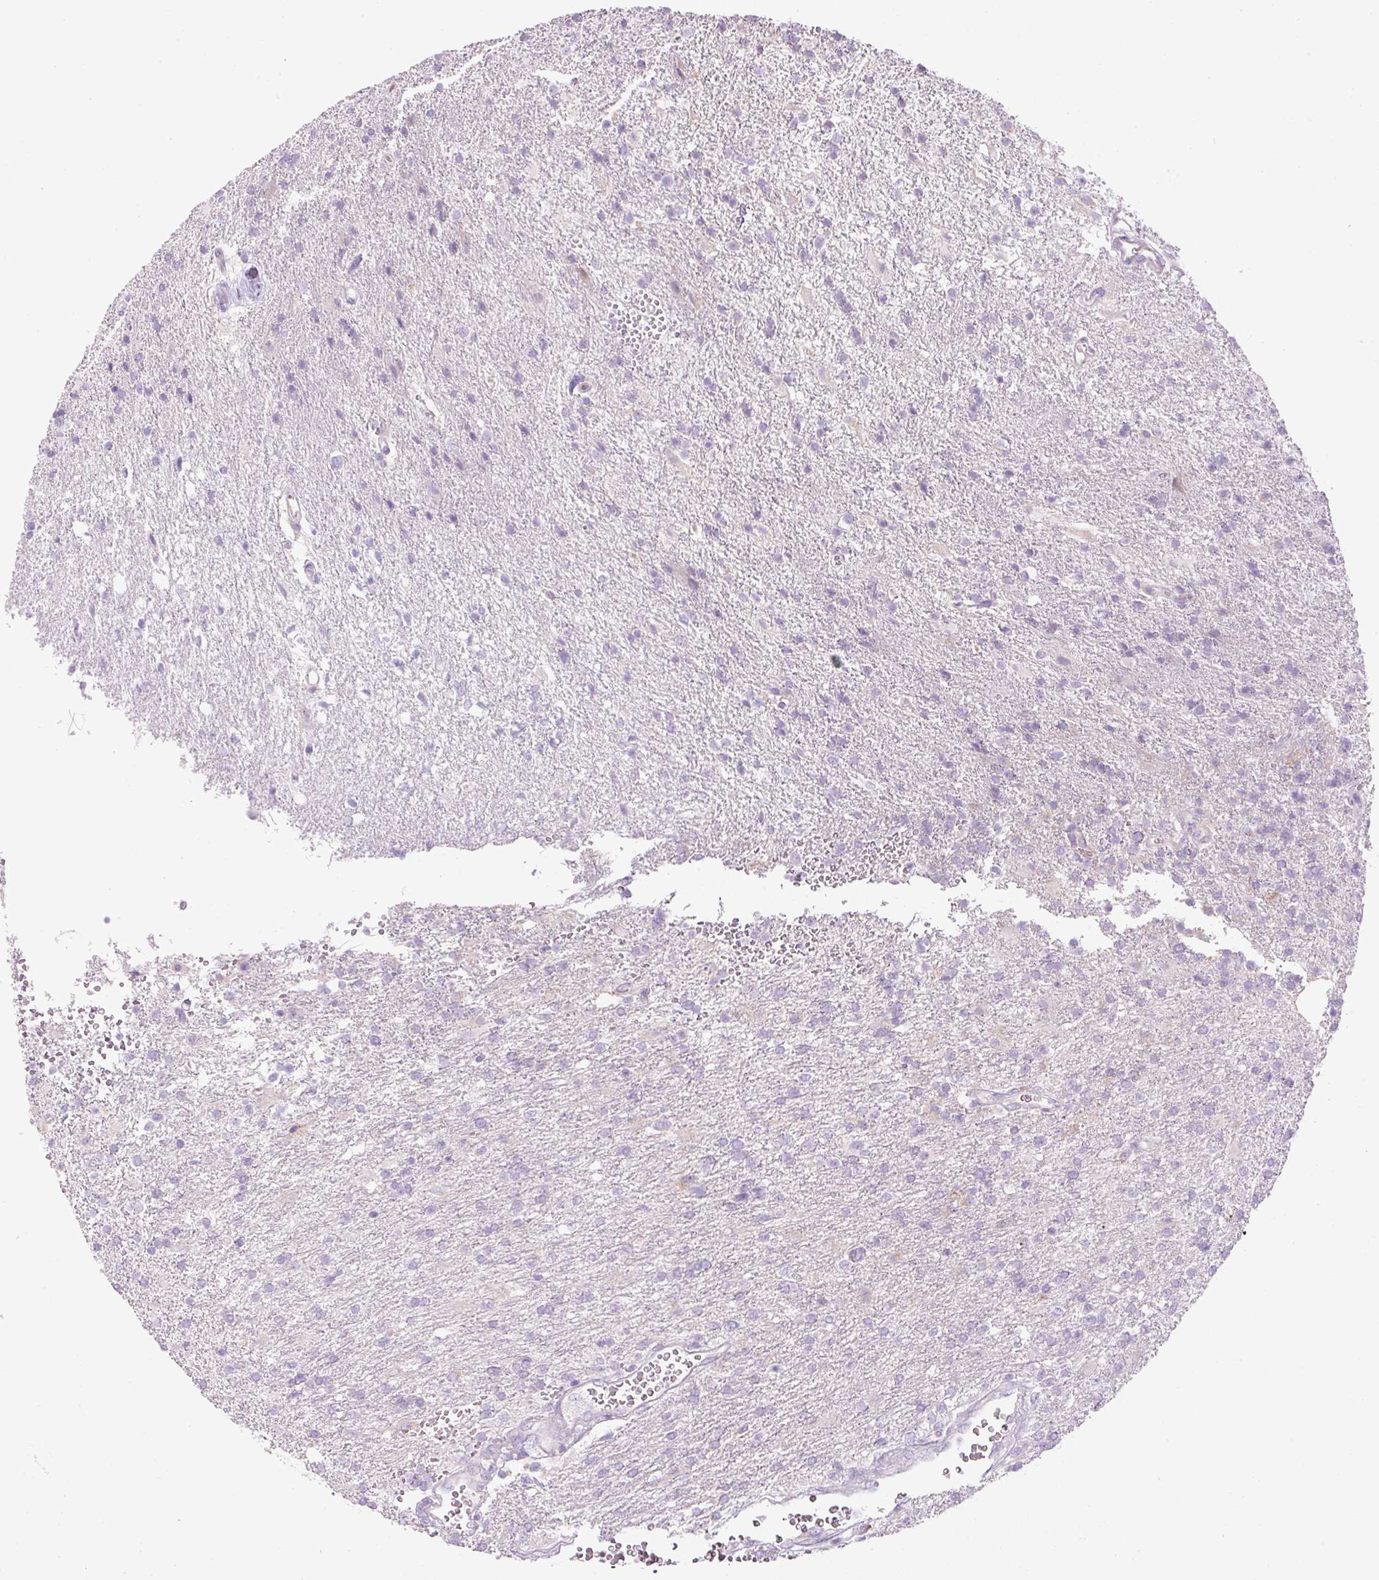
{"staining": {"intensity": "negative", "quantity": "none", "location": "none"}, "tissue": "glioma", "cell_type": "Tumor cells", "image_type": "cancer", "snomed": [{"axis": "morphology", "description": "Glioma, malignant, High grade"}, {"axis": "topography", "description": "Brain"}], "caption": "This is an immunohistochemistry histopathology image of high-grade glioma (malignant). There is no staining in tumor cells.", "gene": "FGFBP3", "patient": {"sex": "male", "age": 56}}